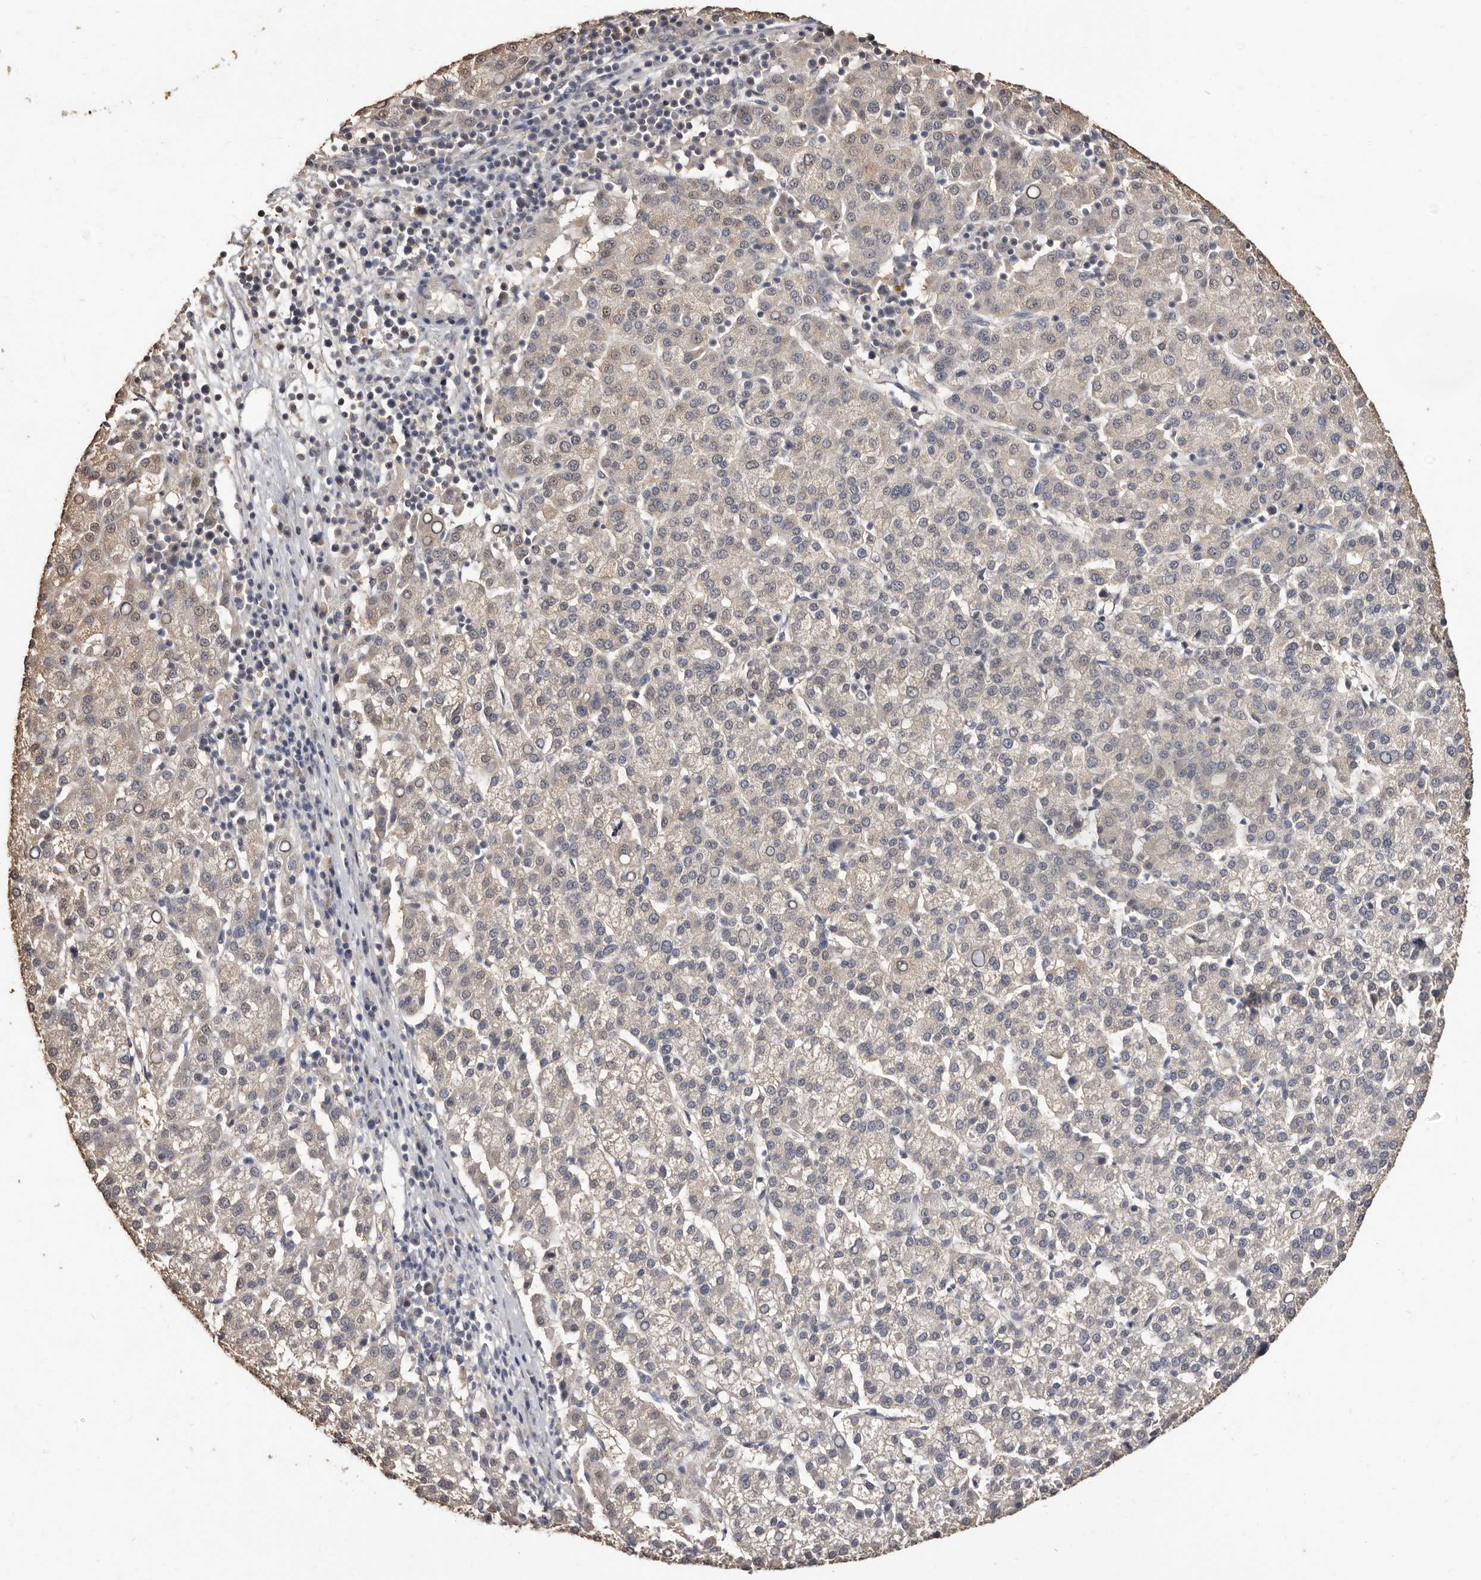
{"staining": {"intensity": "weak", "quantity": "<25%", "location": "cytoplasmic/membranous"}, "tissue": "liver cancer", "cell_type": "Tumor cells", "image_type": "cancer", "snomed": [{"axis": "morphology", "description": "Carcinoma, Hepatocellular, NOS"}, {"axis": "topography", "description": "Liver"}], "caption": "Photomicrograph shows no protein positivity in tumor cells of hepatocellular carcinoma (liver) tissue. The staining is performed using DAB brown chromogen with nuclei counter-stained in using hematoxylin.", "gene": "INAVA", "patient": {"sex": "female", "age": 58}}